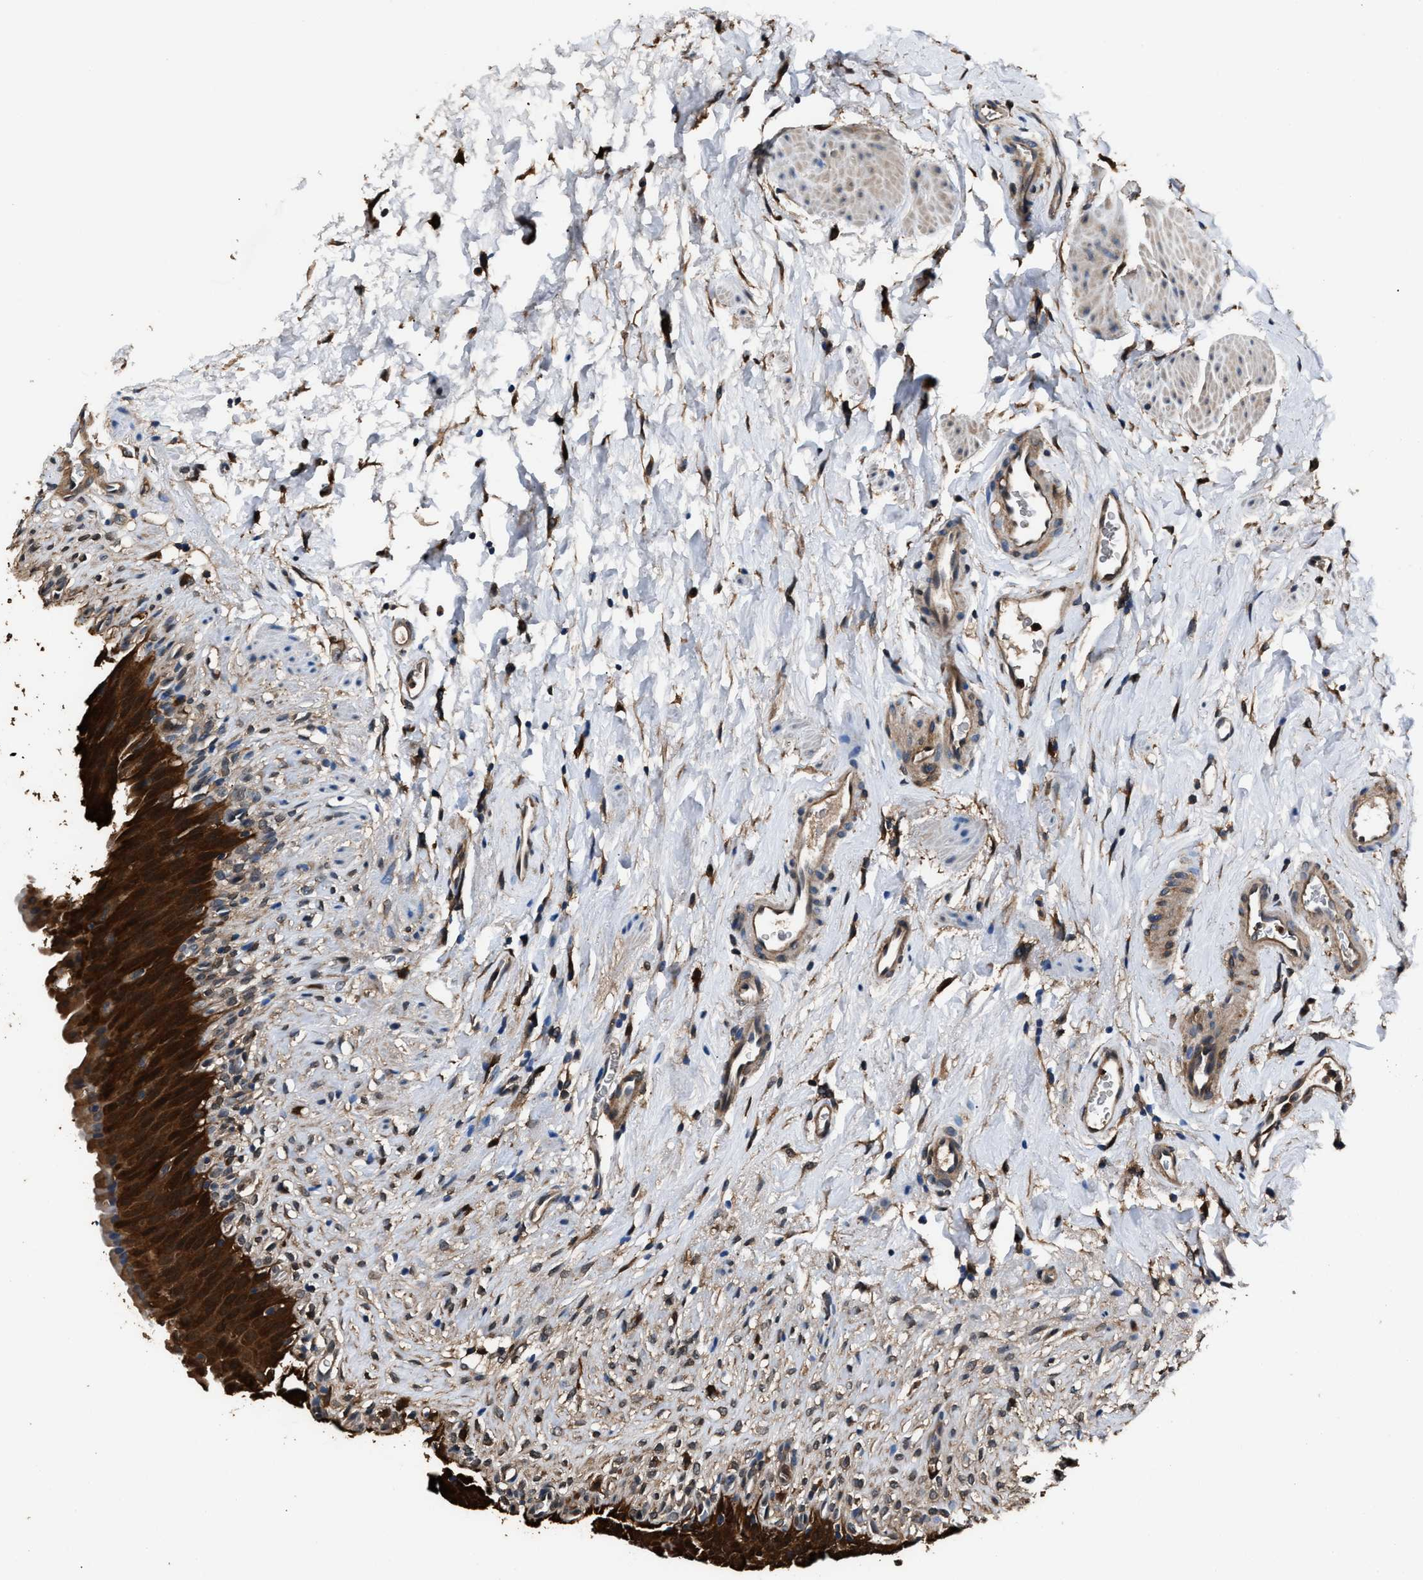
{"staining": {"intensity": "strong", "quantity": ">75%", "location": "cytoplasmic/membranous,nuclear"}, "tissue": "urinary bladder", "cell_type": "Urothelial cells", "image_type": "normal", "snomed": [{"axis": "morphology", "description": "Normal tissue, NOS"}, {"axis": "topography", "description": "Urinary bladder"}], "caption": "The image exhibits staining of unremarkable urinary bladder, revealing strong cytoplasmic/membranous,nuclear protein expression (brown color) within urothelial cells.", "gene": "GSTP1", "patient": {"sex": "female", "age": 79}}